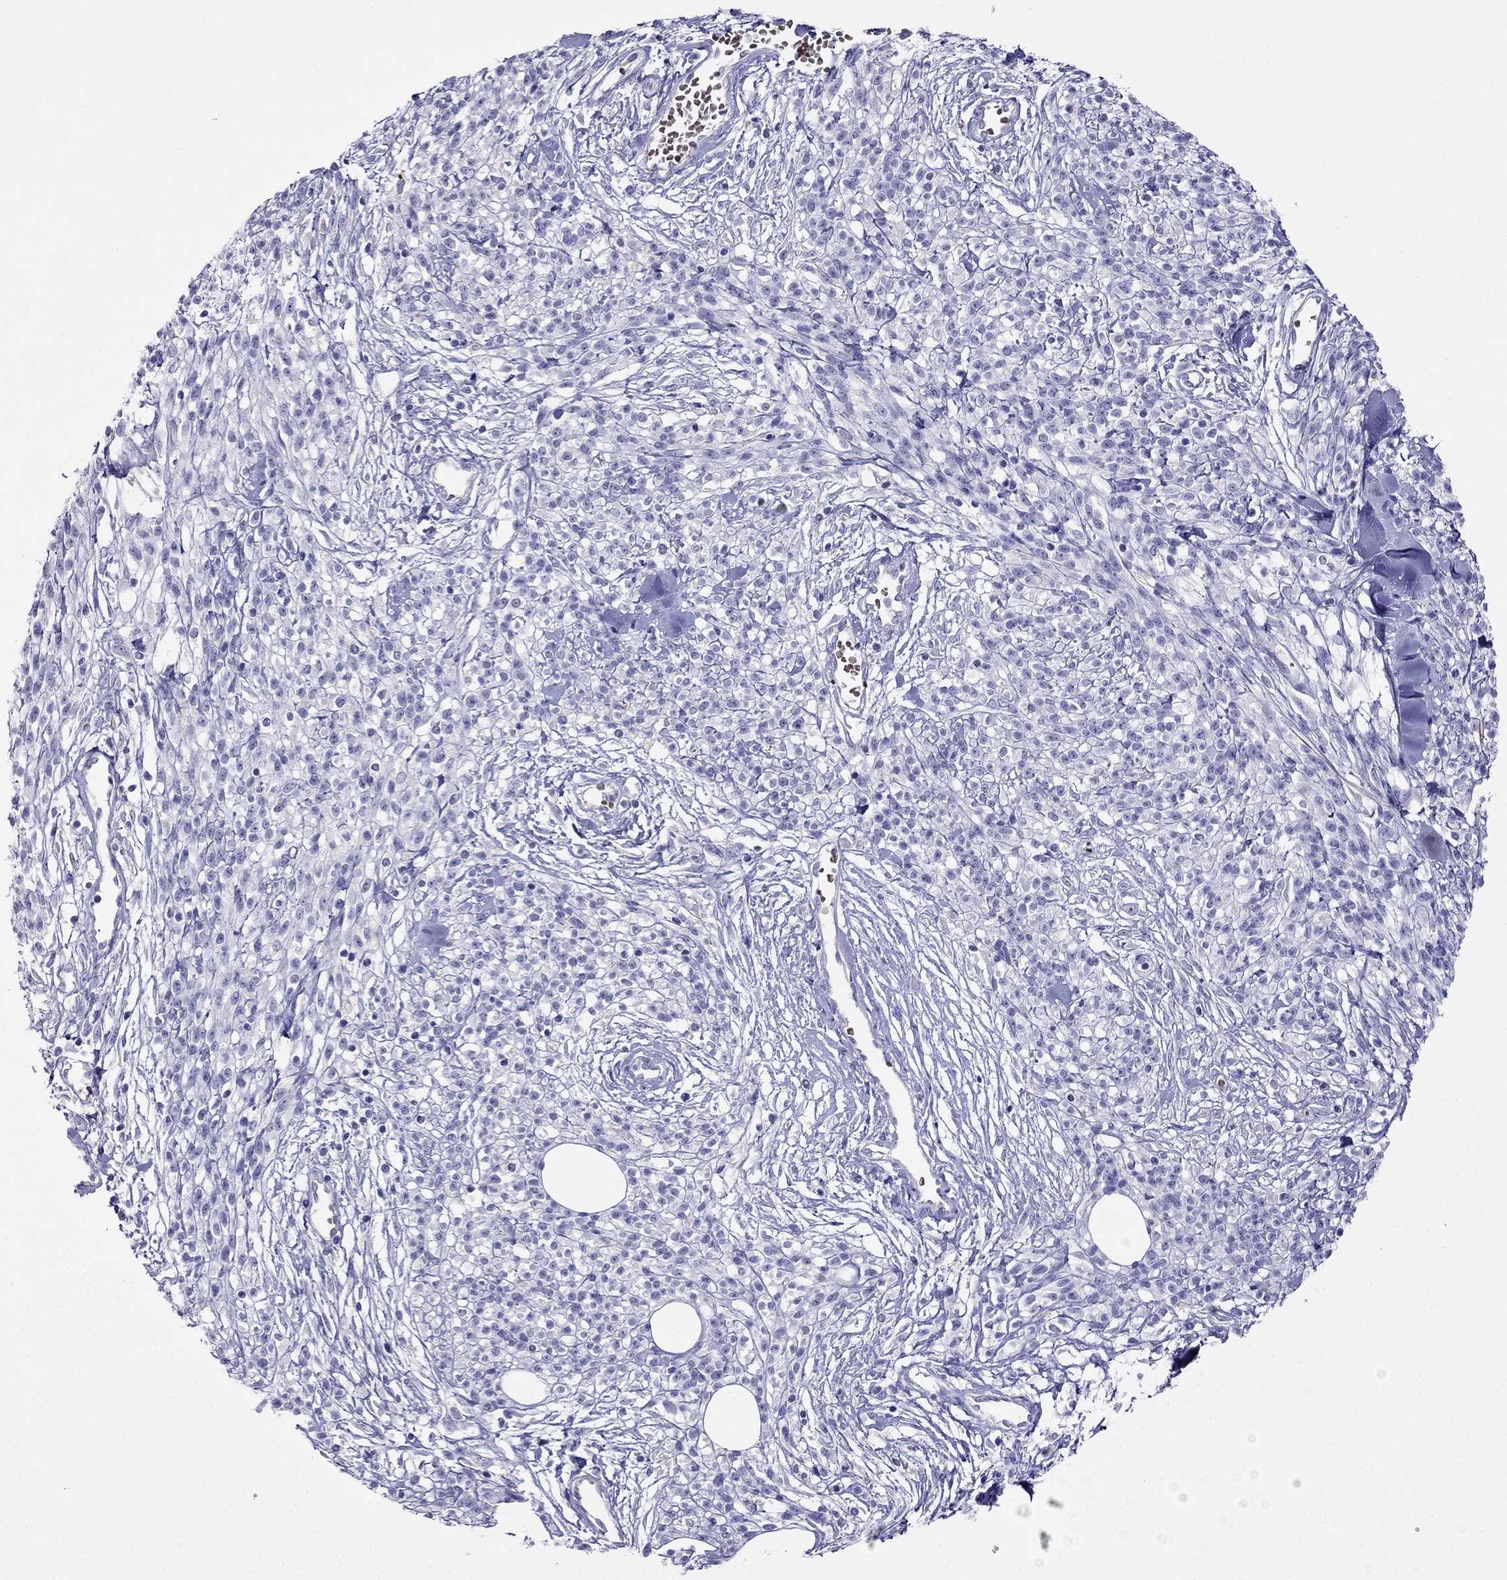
{"staining": {"intensity": "negative", "quantity": "none", "location": "none"}, "tissue": "melanoma", "cell_type": "Tumor cells", "image_type": "cancer", "snomed": [{"axis": "morphology", "description": "Malignant melanoma, NOS"}, {"axis": "topography", "description": "Skin"}, {"axis": "topography", "description": "Skin of trunk"}], "caption": "This is an immunohistochemistry histopathology image of human melanoma. There is no expression in tumor cells.", "gene": "TDRD1", "patient": {"sex": "male", "age": 74}}